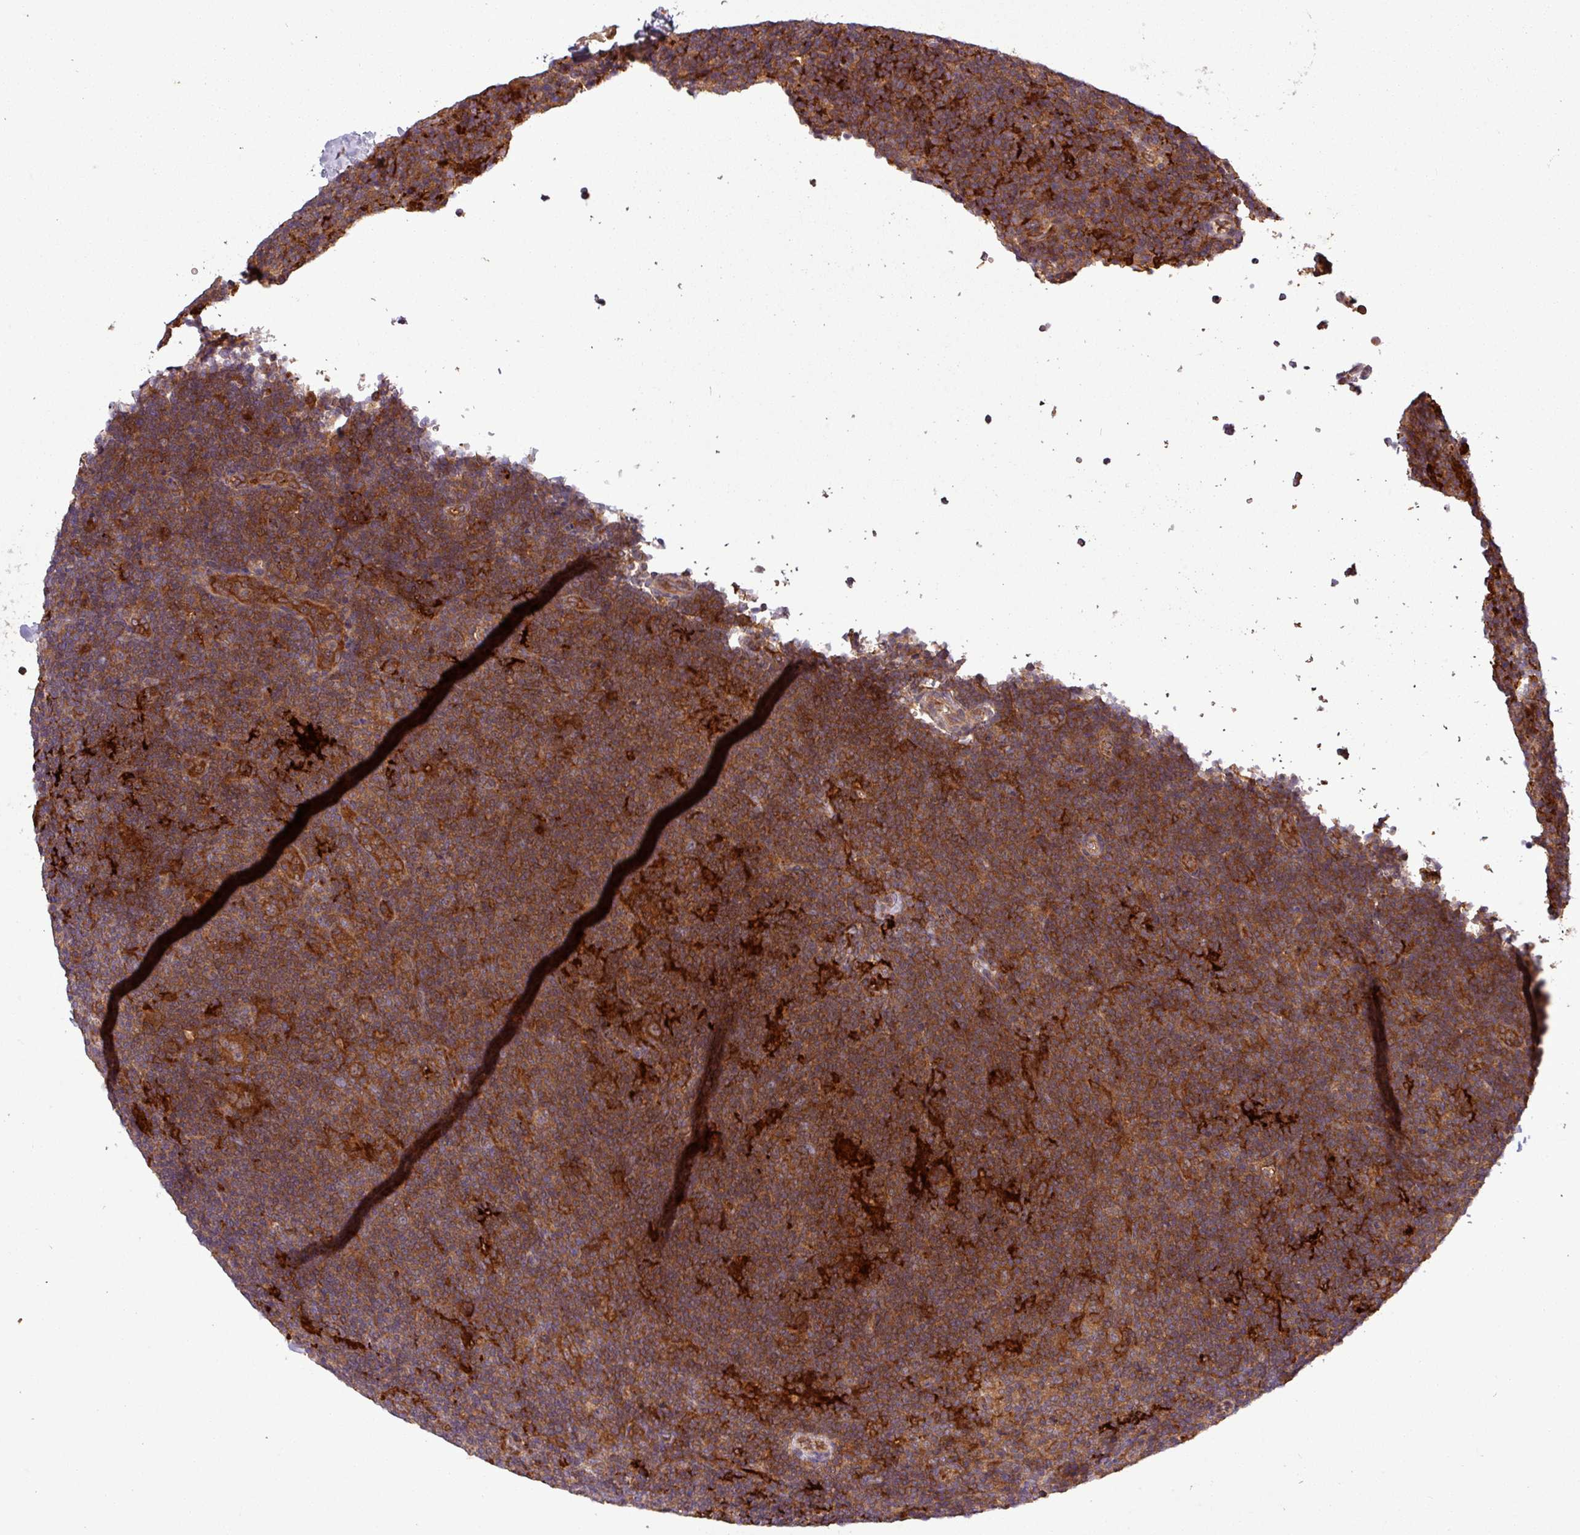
{"staining": {"intensity": "moderate", "quantity": ">75%", "location": "cytoplasmic/membranous"}, "tissue": "lymphoma", "cell_type": "Tumor cells", "image_type": "cancer", "snomed": [{"axis": "morphology", "description": "Hodgkin's disease, NOS"}, {"axis": "topography", "description": "Lymph node"}], "caption": "The immunohistochemical stain labels moderate cytoplasmic/membranous positivity in tumor cells of lymphoma tissue.", "gene": "SIRPB2", "patient": {"sex": "female", "age": 57}}